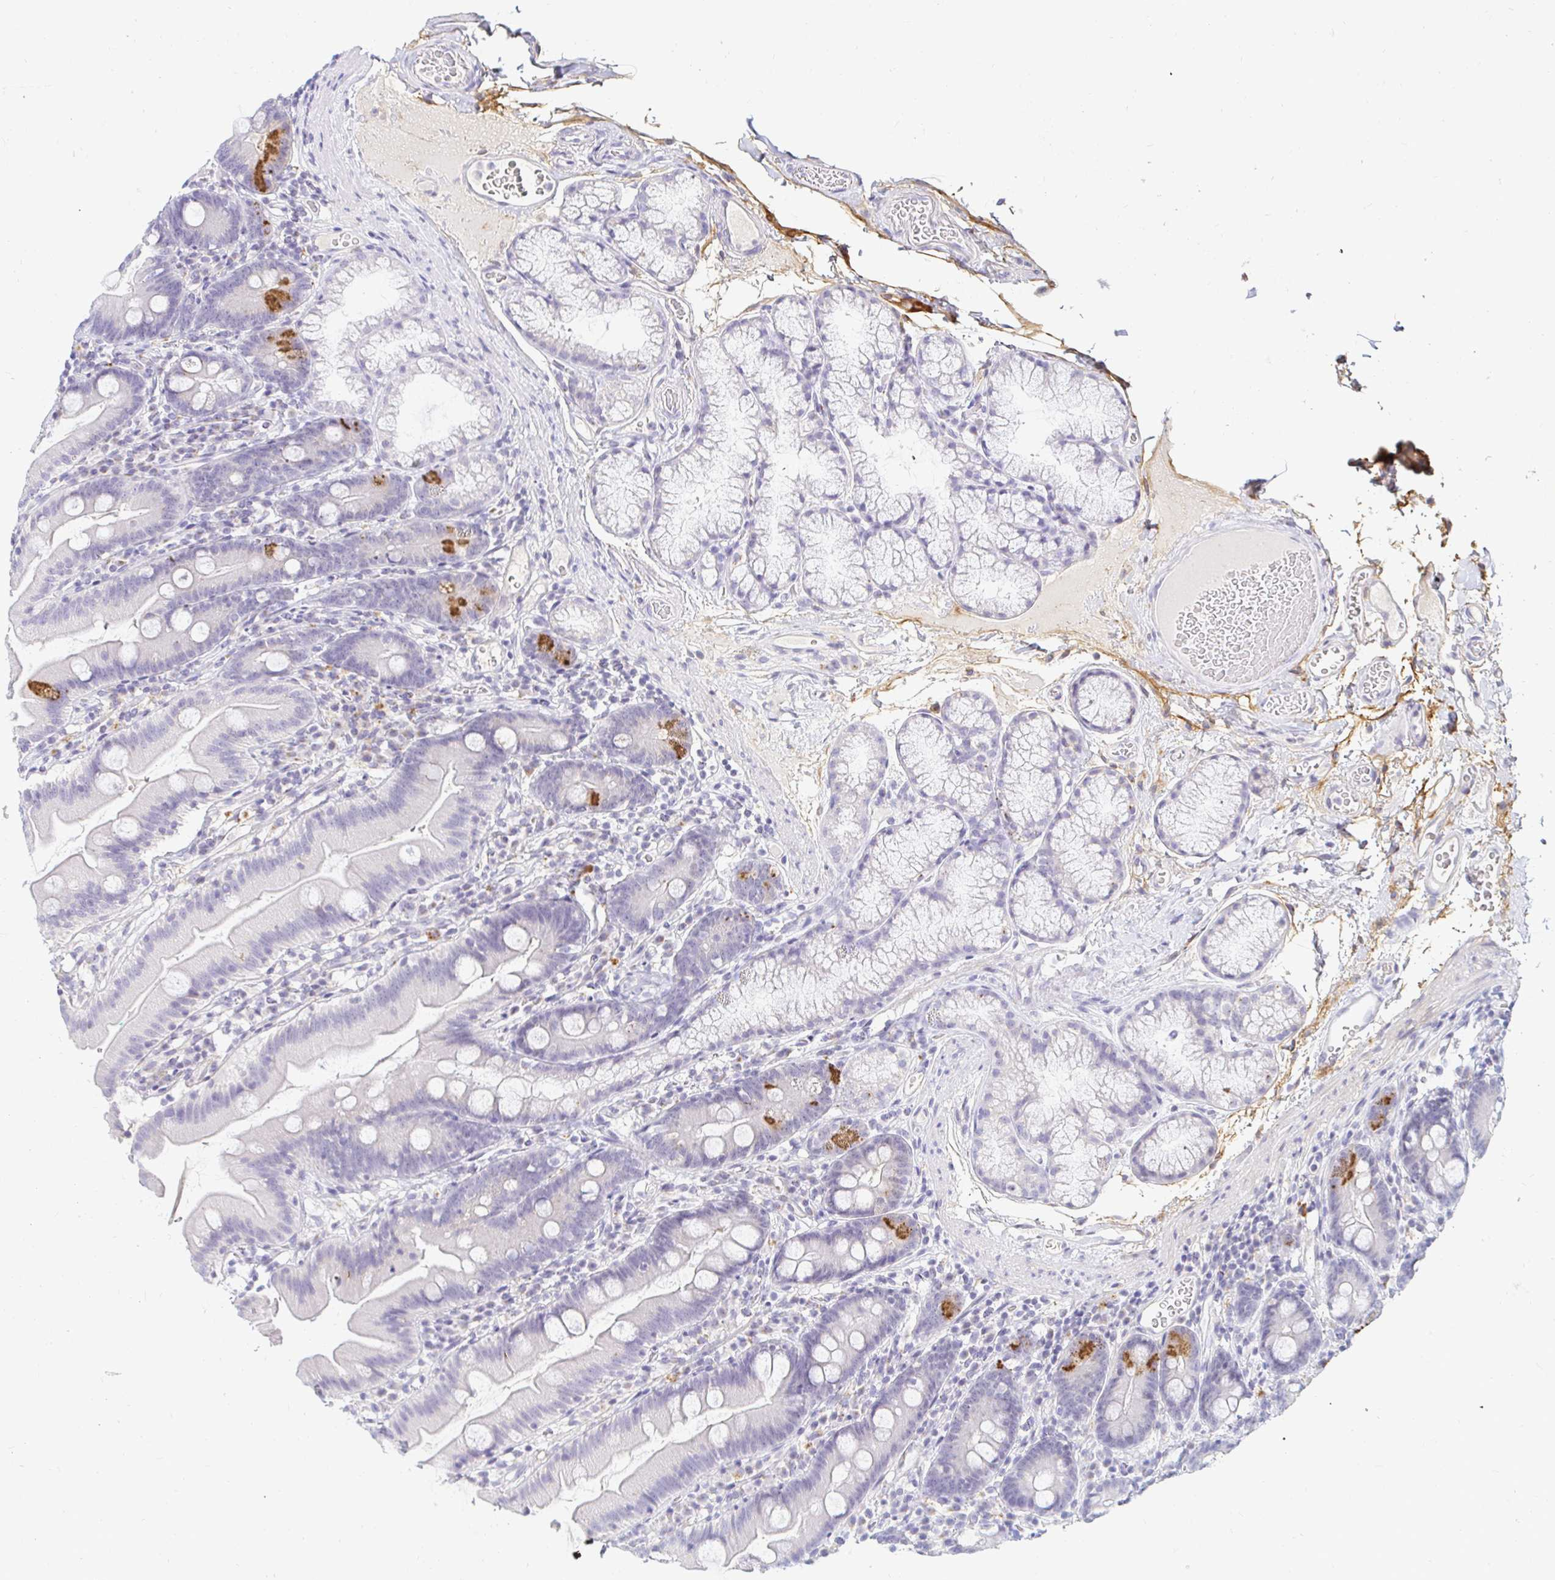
{"staining": {"intensity": "strong", "quantity": "<25%", "location": "cytoplasmic/membranous"}, "tissue": "duodenum", "cell_type": "Glandular cells", "image_type": "normal", "snomed": [{"axis": "morphology", "description": "Normal tissue, NOS"}, {"axis": "topography", "description": "Duodenum"}], "caption": "This image displays normal duodenum stained with immunohistochemistry to label a protein in brown. The cytoplasmic/membranous of glandular cells show strong positivity for the protein. Nuclei are counter-stained blue.", "gene": "OR51D1", "patient": {"sex": "female", "age": 67}}